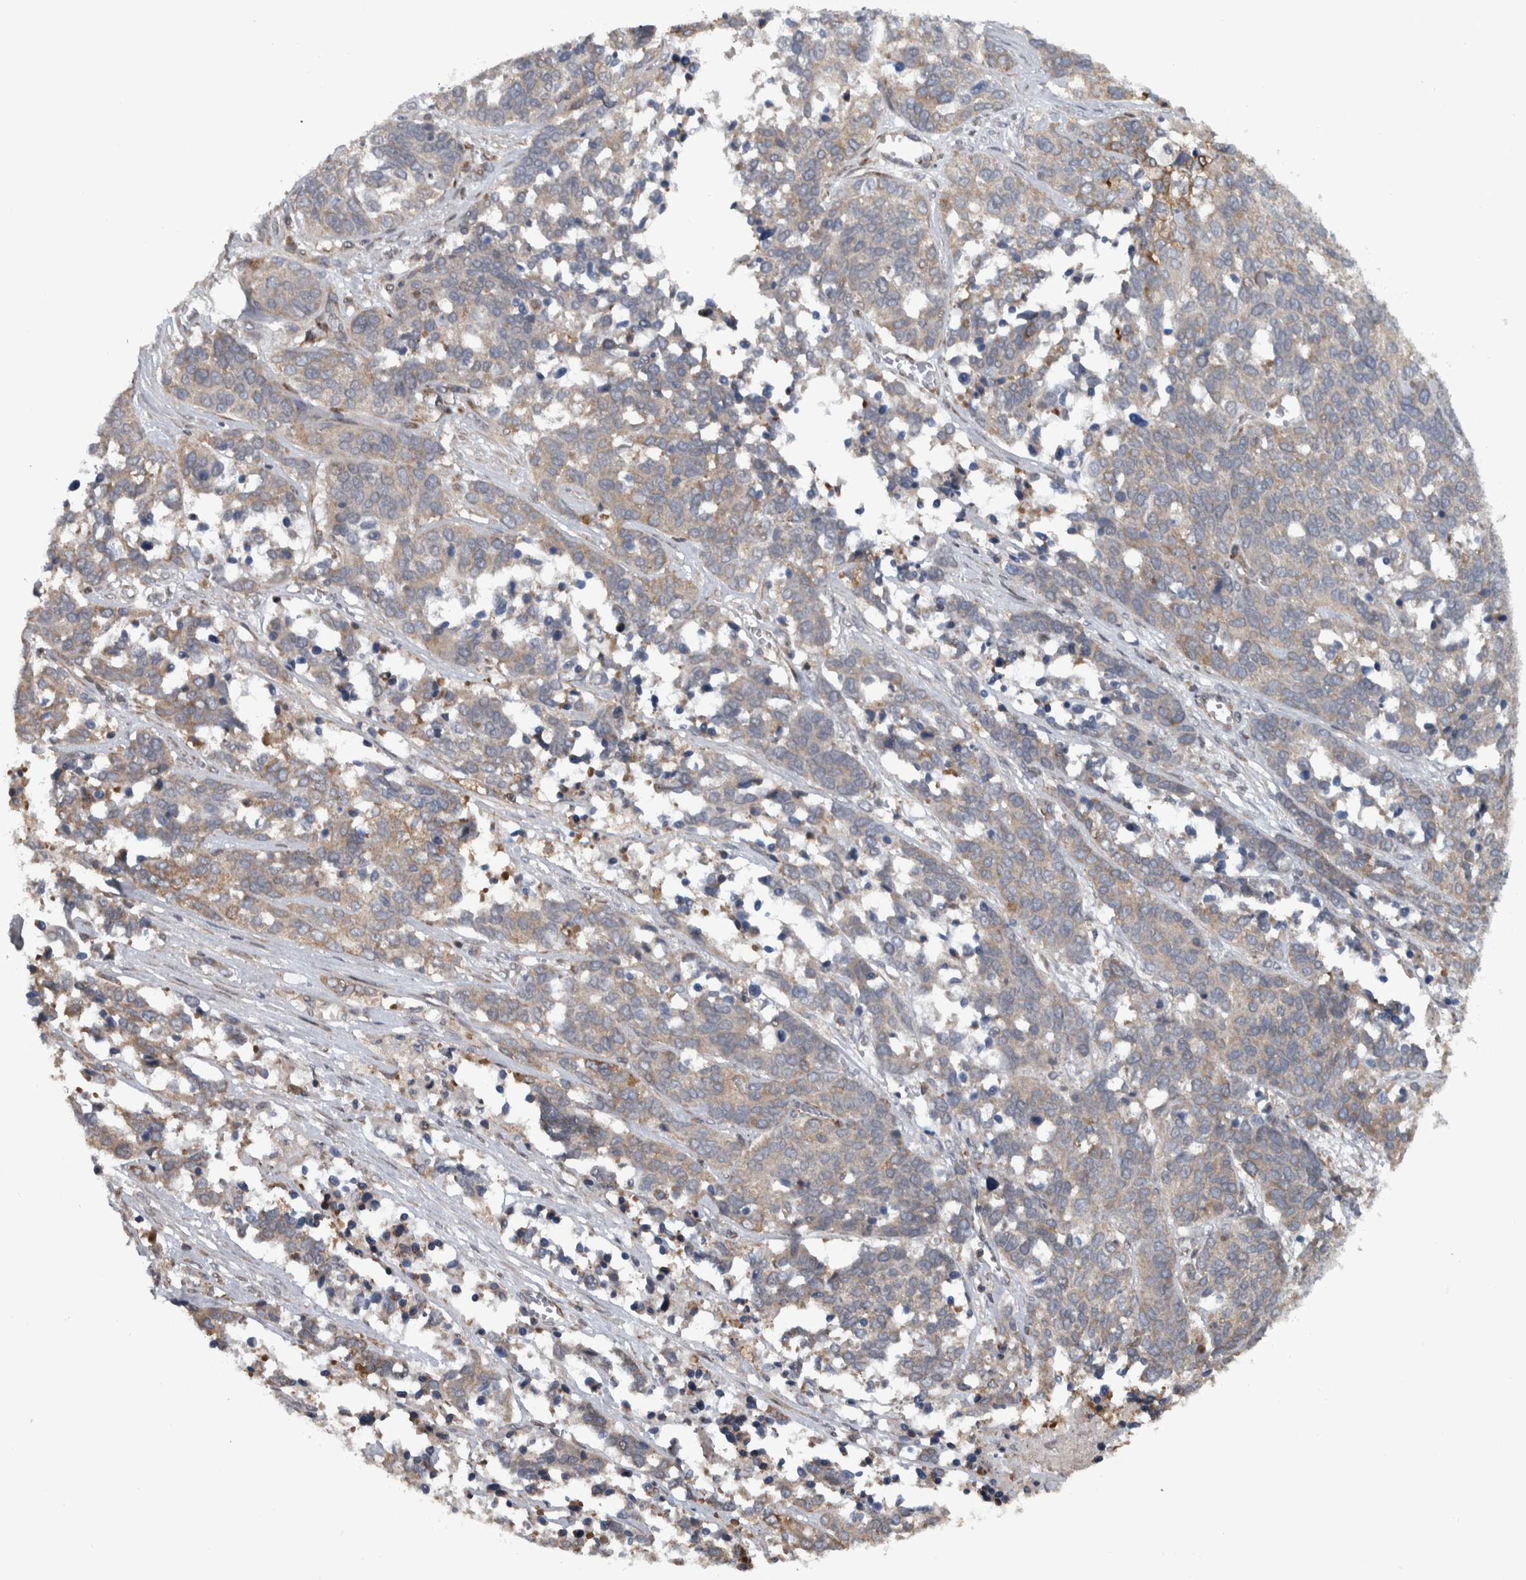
{"staining": {"intensity": "weak", "quantity": "25%-75%", "location": "cytoplasmic/membranous"}, "tissue": "ovarian cancer", "cell_type": "Tumor cells", "image_type": "cancer", "snomed": [{"axis": "morphology", "description": "Cystadenocarcinoma, serous, NOS"}, {"axis": "topography", "description": "Ovary"}], "caption": "Tumor cells display weak cytoplasmic/membranous positivity in approximately 25%-75% of cells in serous cystadenocarcinoma (ovarian).", "gene": "BAIAP2L1", "patient": {"sex": "female", "age": 44}}